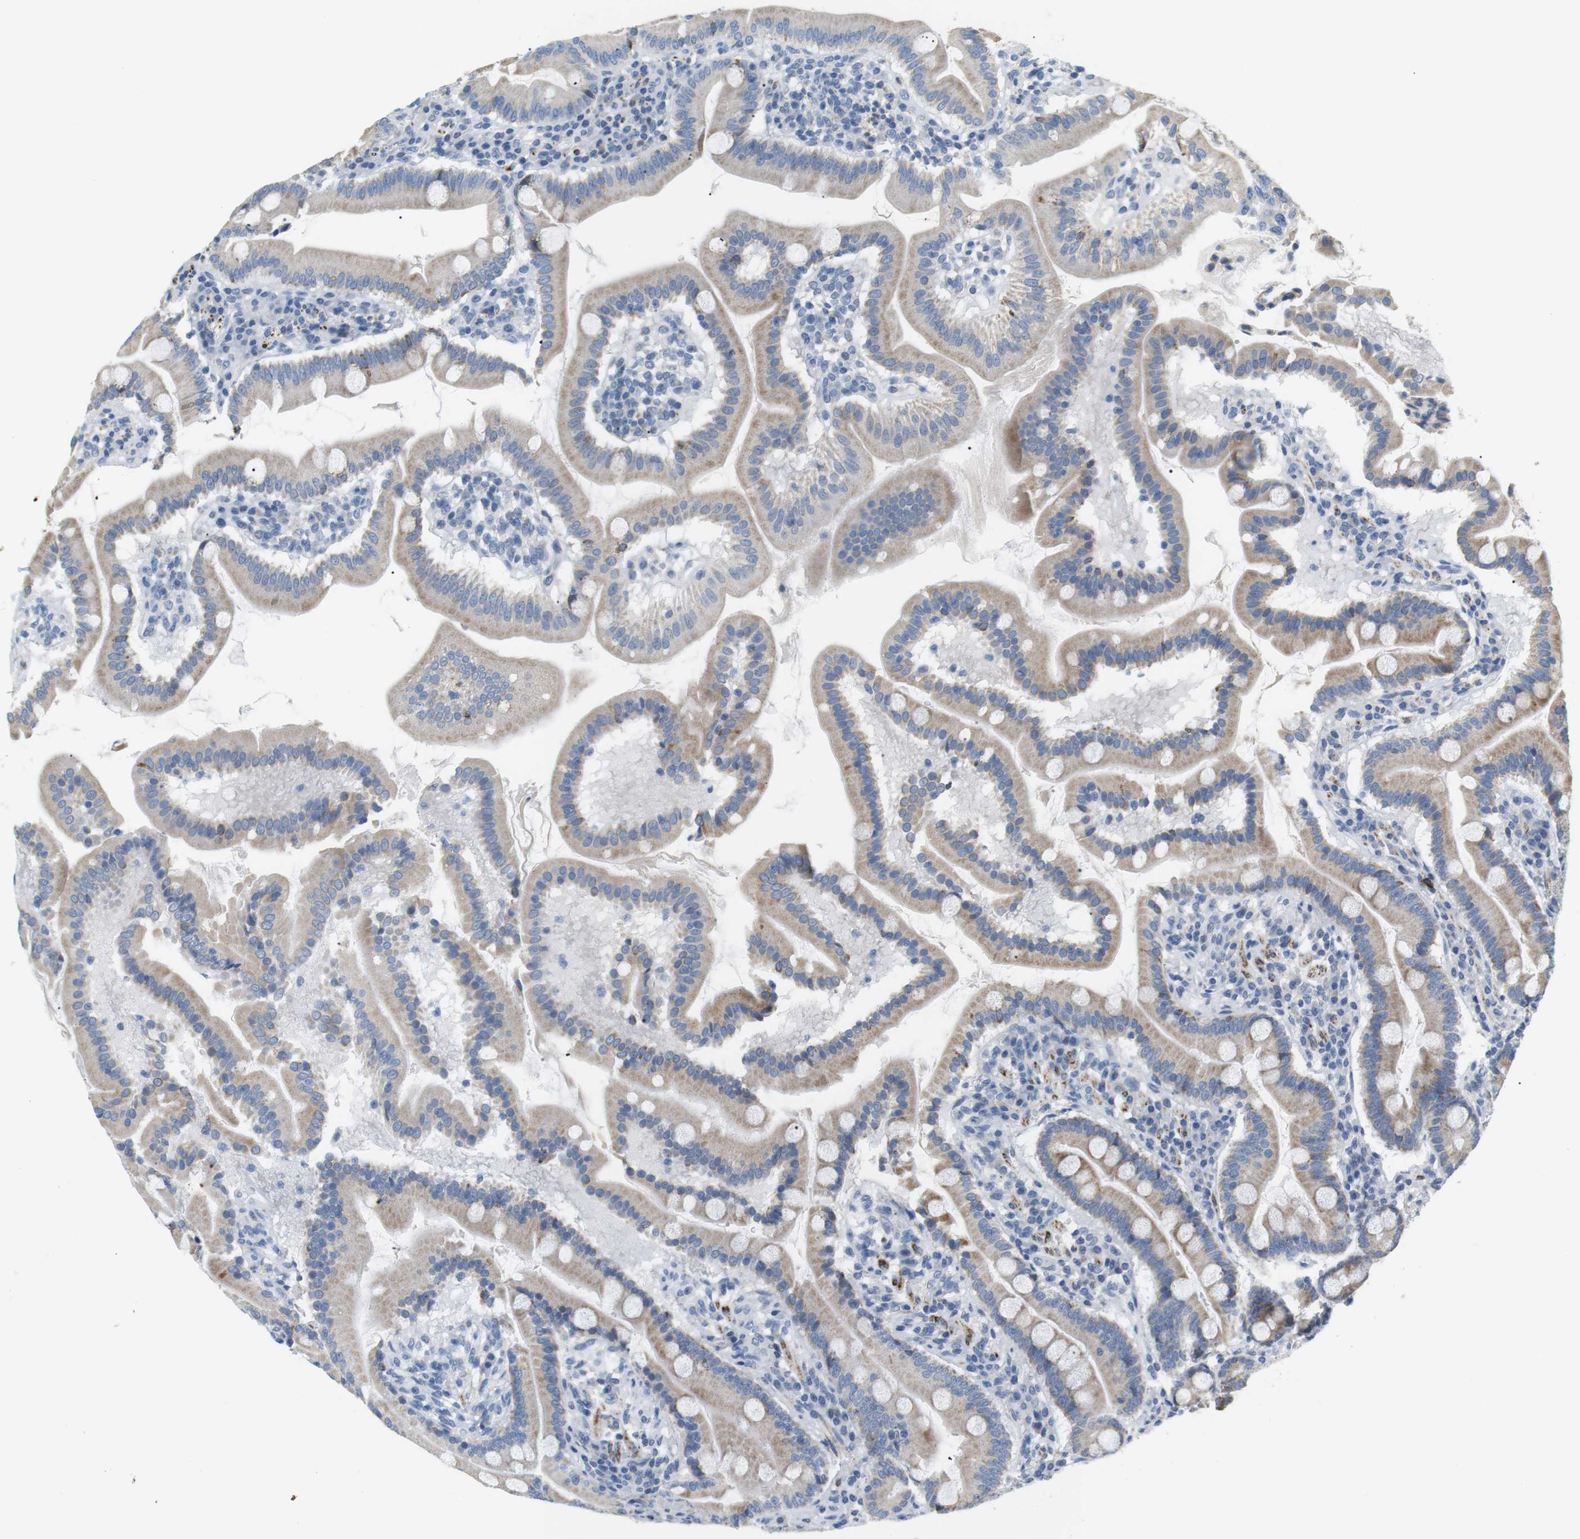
{"staining": {"intensity": "moderate", "quantity": ">75%", "location": "cytoplasmic/membranous"}, "tissue": "duodenum", "cell_type": "Glandular cells", "image_type": "normal", "snomed": [{"axis": "morphology", "description": "Normal tissue, NOS"}, {"axis": "topography", "description": "Duodenum"}], "caption": "The immunohistochemical stain shows moderate cytoplasmic/membranous staining in glandular cells of unremarkable duodenum.", "gene": "CD300E", "patient": {"sex": "male", "age": 50}}